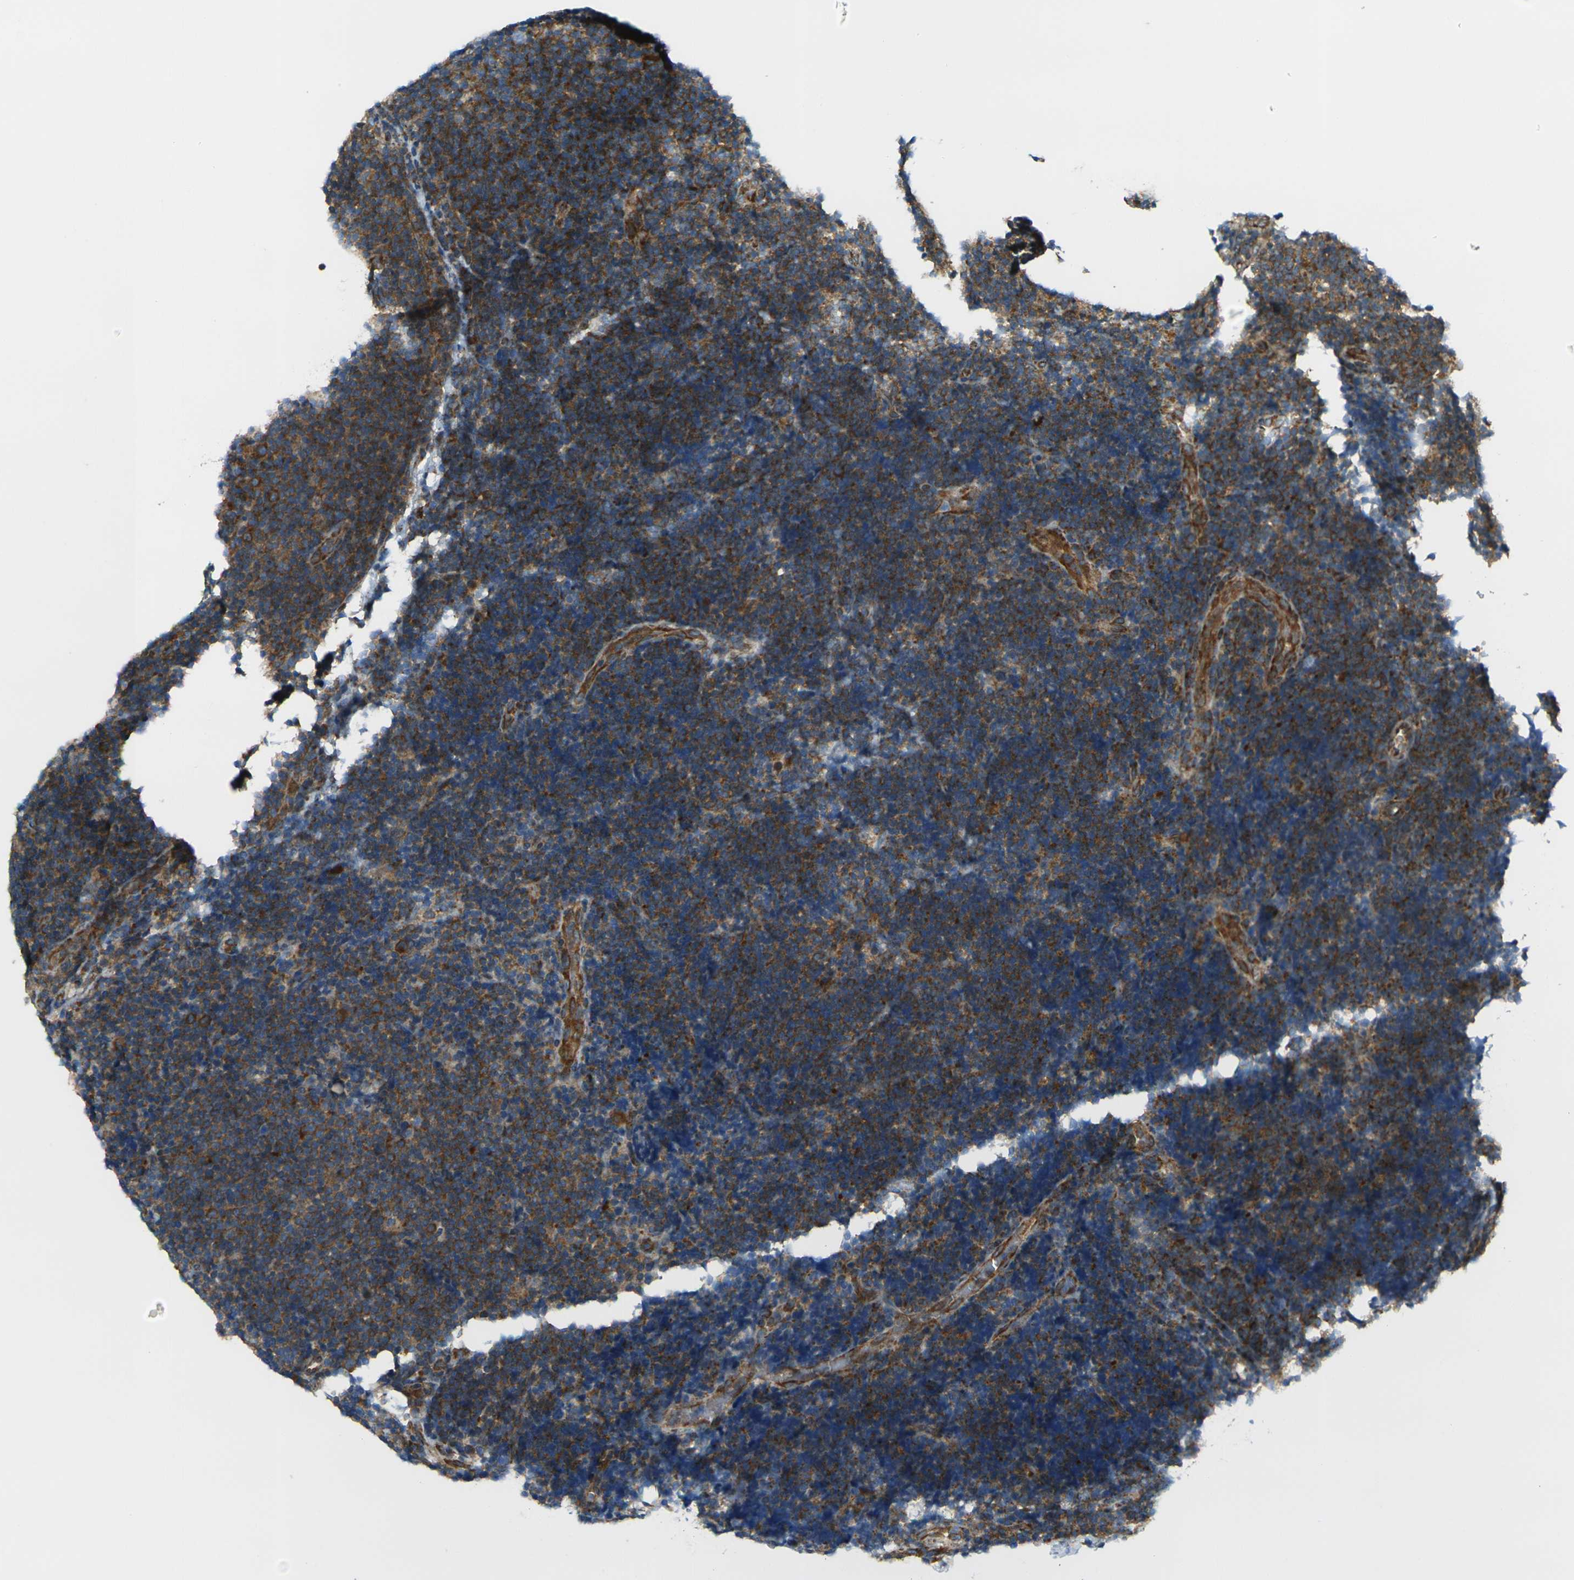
{"staining": {"intensity": "moderate", "quantity": "25%-75%", "location": "cytoplasmic/membranous"}, "tissue": "lymphoma", "cell_type": "Tumor cells", "image_type": "cancer", "snomed": [{"axis": "morphology", "description": "Malignant lymphoma, non-Hodgkin's type, Low grade"}, {"axis": "topography", "description": "Lymph node"}], "caption": "Malignant lymphoma, non-Hodgkin's type (low-grade) tissue exhibits moderate cytoplasmic/membranous expression in approximately 25%-75% of tumor cells The staining was performed using DAB (3,3'-diaminobenzidine) to visualize the protein expression in brown, while the nuclei were stained in blue with hematoxylin (Magnification: 20x).", "gene": "CELSR2", "patient": {"sex": "male", "age": 83}}